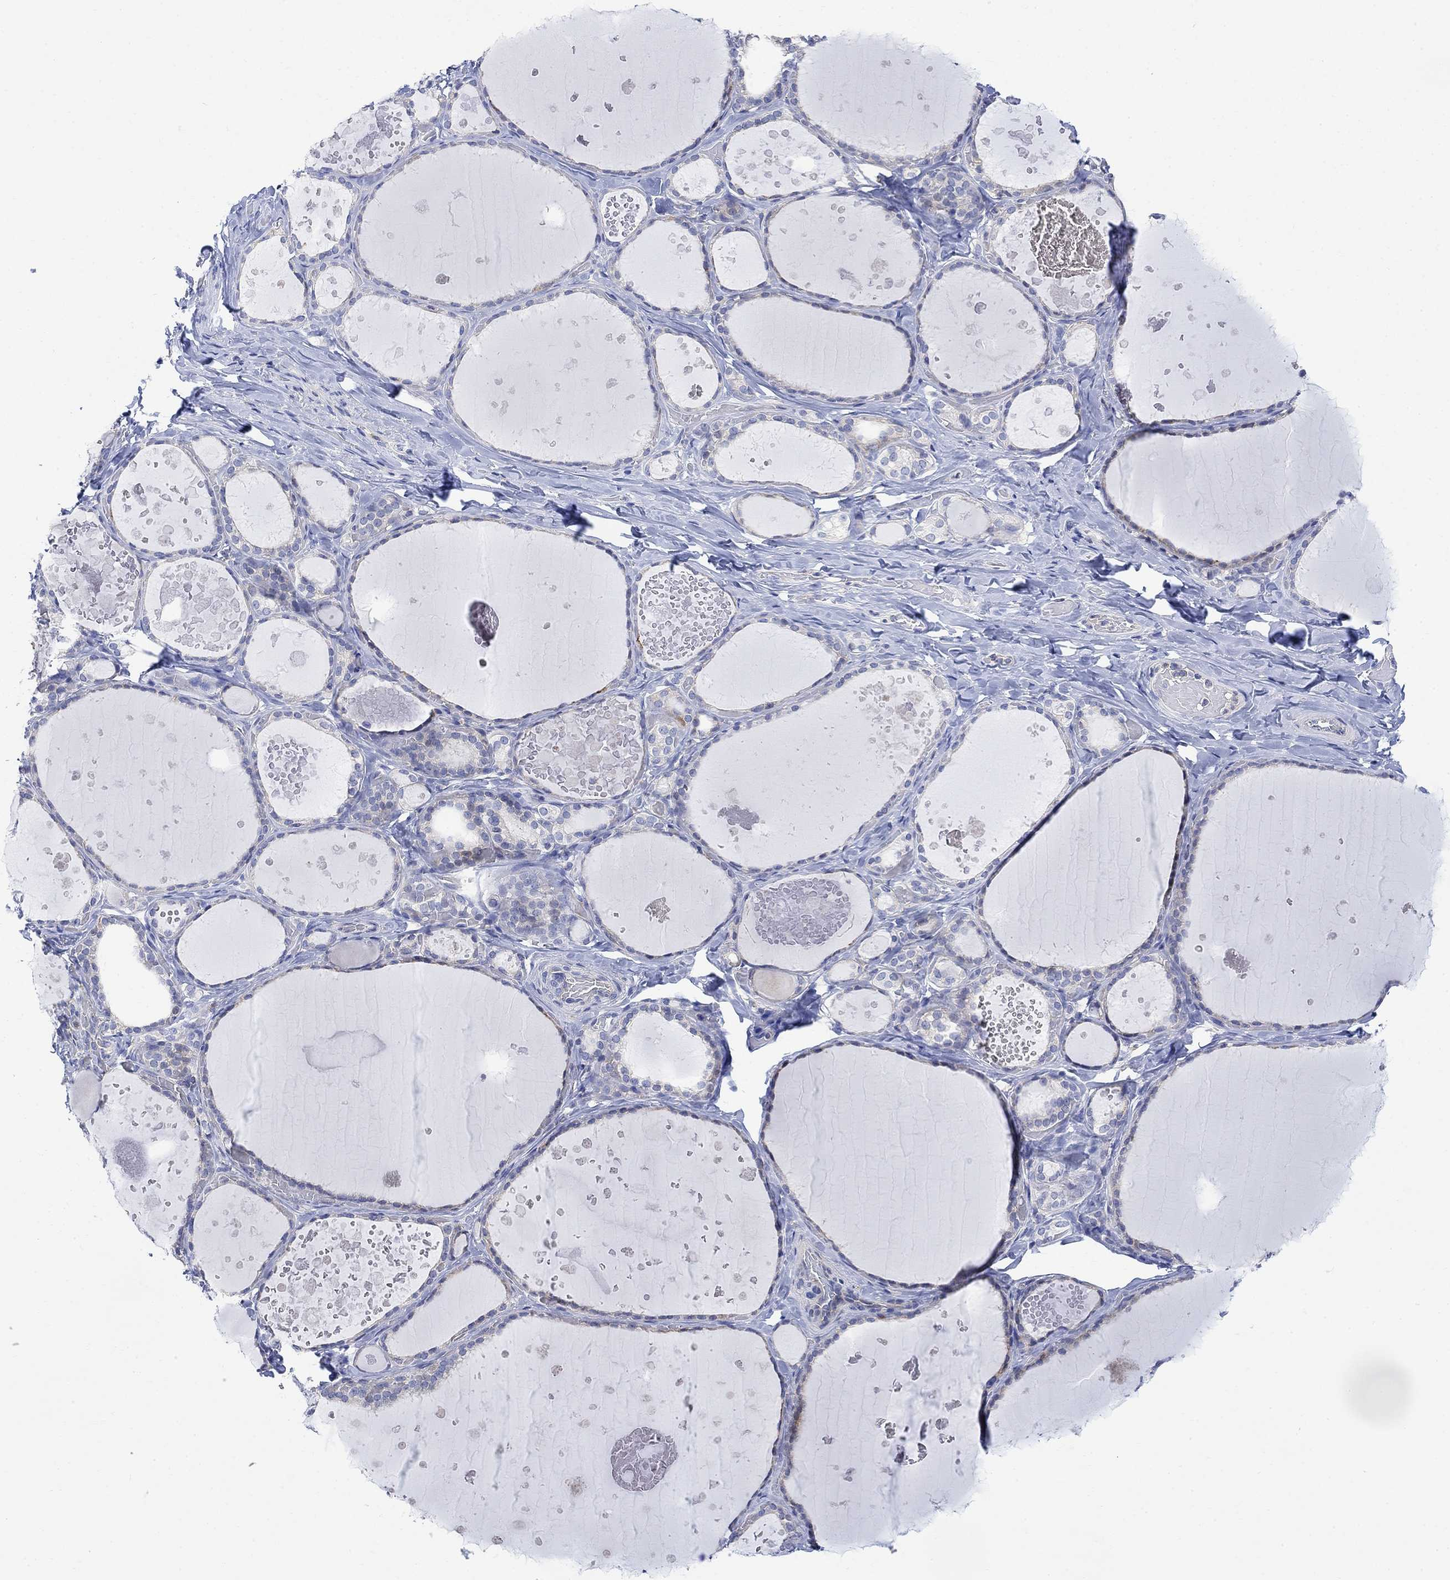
{"staining": {"intensity": "moderate", "quantity": "<25%", "location": "cytoplasmic/membranous"}, "tissue": "thyroid gland", "cell_type": "Glandular cells", "image_type": "normal", "snomed": [{"axis": "morphology", "description": "Normal tissue, NOS"}, {"axis": "topography", "description": "Thyroid gland"}], "caption": "The histopathology image exhibits staining of benign thyroid gland, revealing moderate cytoplasmic/membranous protein expression (brown color) within glandular cells.", "gene": "ARSK", "patient": {"sex": "female", "age": 56}}